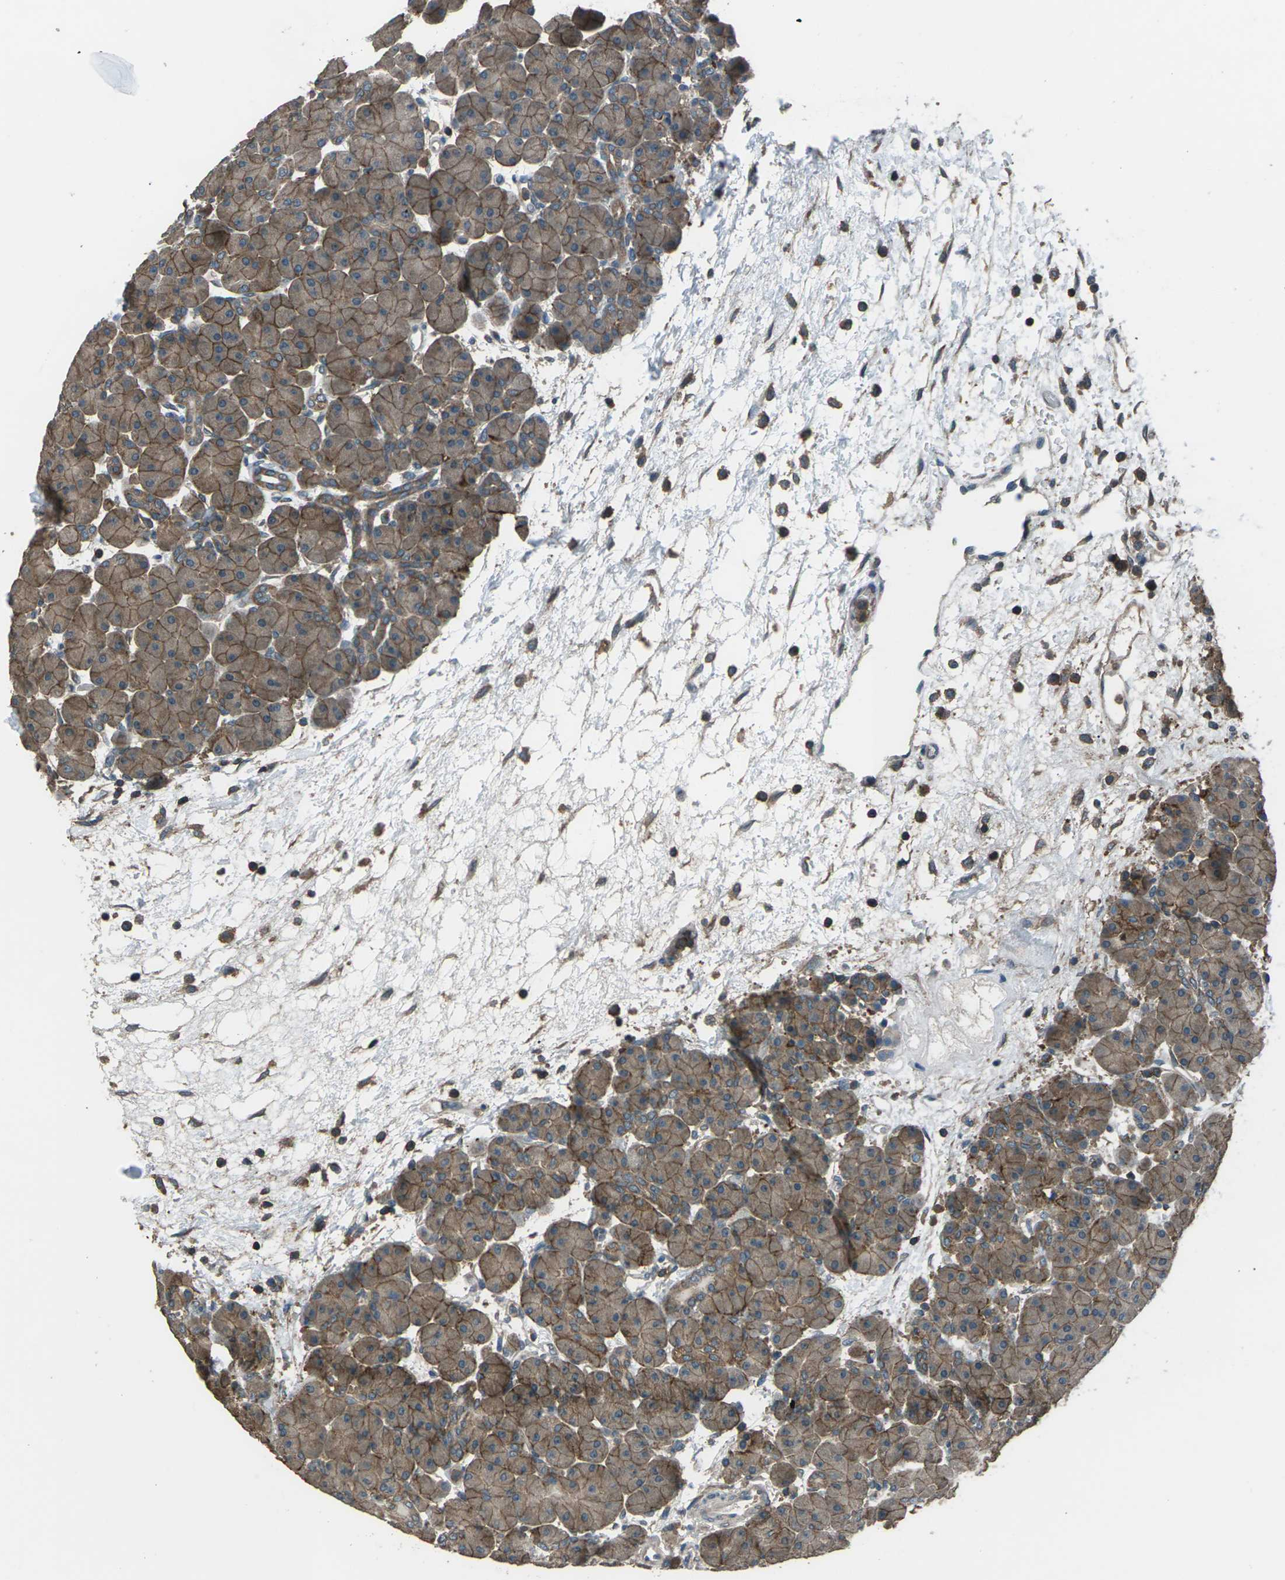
{"staining": {"intensity": "moderate", "quantity": ">75%", "location": "cytoplasmic/membranous"}, "tissue": "pancreas", "cell_type": "Exocrine glandular cells", "image_type": "normal", "snomed": [{"axis": "morphology", "description": "Normal tissue, NOS"}, {"axis": "topography", "description": "Pancreas"}], "caption": "High-power microscopy captured an immunohistochemistry photomicrograph of unremarkable pancreas, revealing moderate cytoplasmic/membranous positivity in about >75% of exocrine glandular cells.", "gene": "CMTM4", "patient": {"sex": "male", "age": 66}}